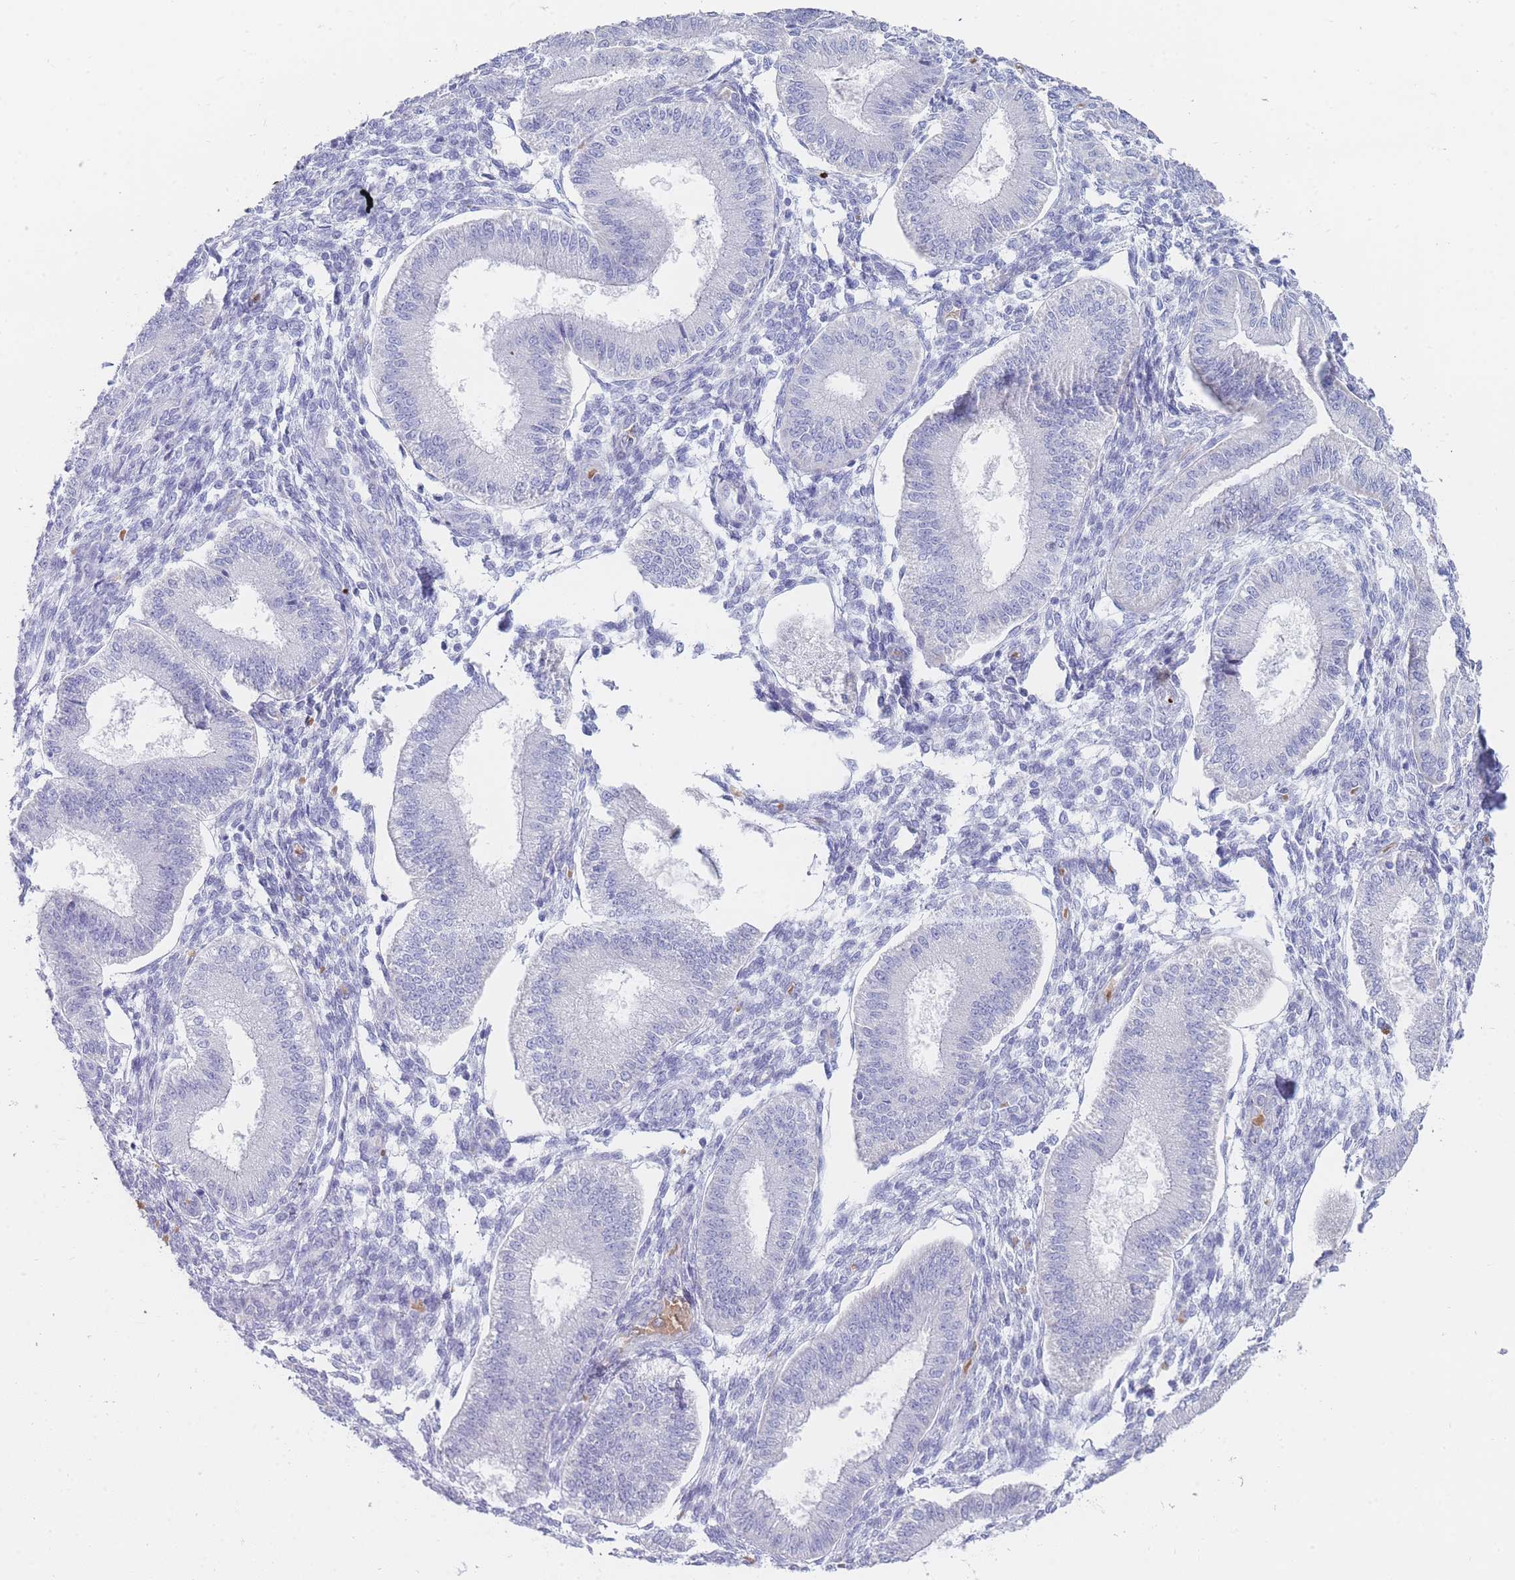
{"staining": {"intensity": "negative", "quantity": "none", "location": "none"}, "tissue": "endometrium", "cell_type": "Cells in endometrial stroma", "image_type": "normal", "snomed": [{"axis": "morphology", "description": "Normal tissue, NOS"}, {"axis": "topography", "description": "Endometrium"}], "caption": "This is an immunohistochemistry image of benign endometrium. There is no expression in cells in endometrial stroma.", "gene": "ENSG00000284931", "patient": {"sex": "female", "age": 39}}